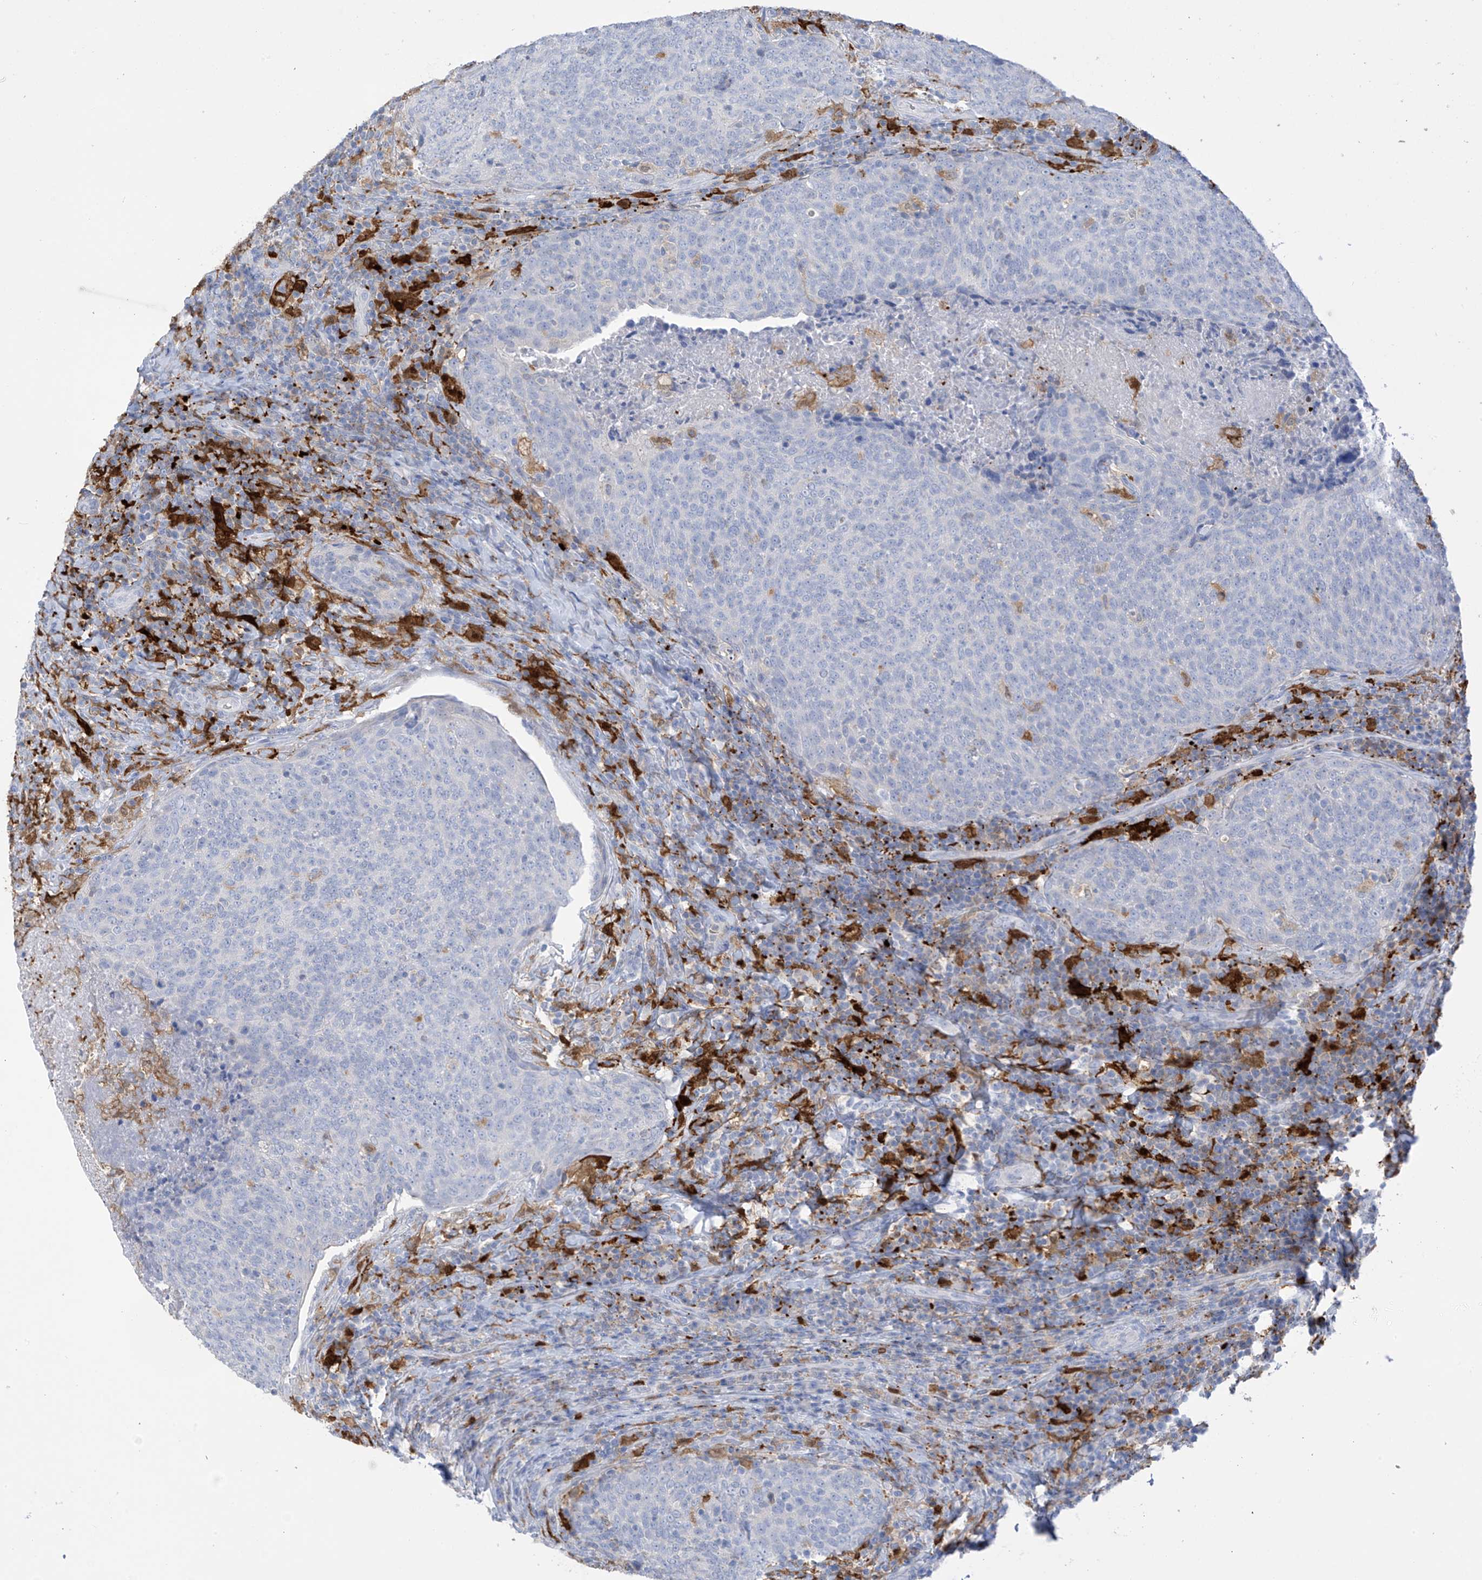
{"staining": {"intensity": "negative", "quantity": "none", "location": "none"}, "tissue": "head and neck cancer", "cell_type": "Tumor cells", "image_type": "cancer", "snomed": [{"axis": "morphology", "description": "Squamous cell carcinoma, NOS"}, {"axis": "morphology", "description": "Squamous cell carcinoma, metastatic, NOS"}, {"axis": "topography", "description": "Lymph node"}, {"axis": "topography", "description": "Head-Neck"}], "caption": "High magnification brightfield microscopy of head and neck cancer (metastatic squamous cell carcinoma) stained with DAB (3,3'-diaminobenzidine) (brown) and counterstained with hematoxylin (blue): tumor cells show no significant positivity.", "gene": "TRMT2B", "patient": {"sex": "male", "age": 62}}